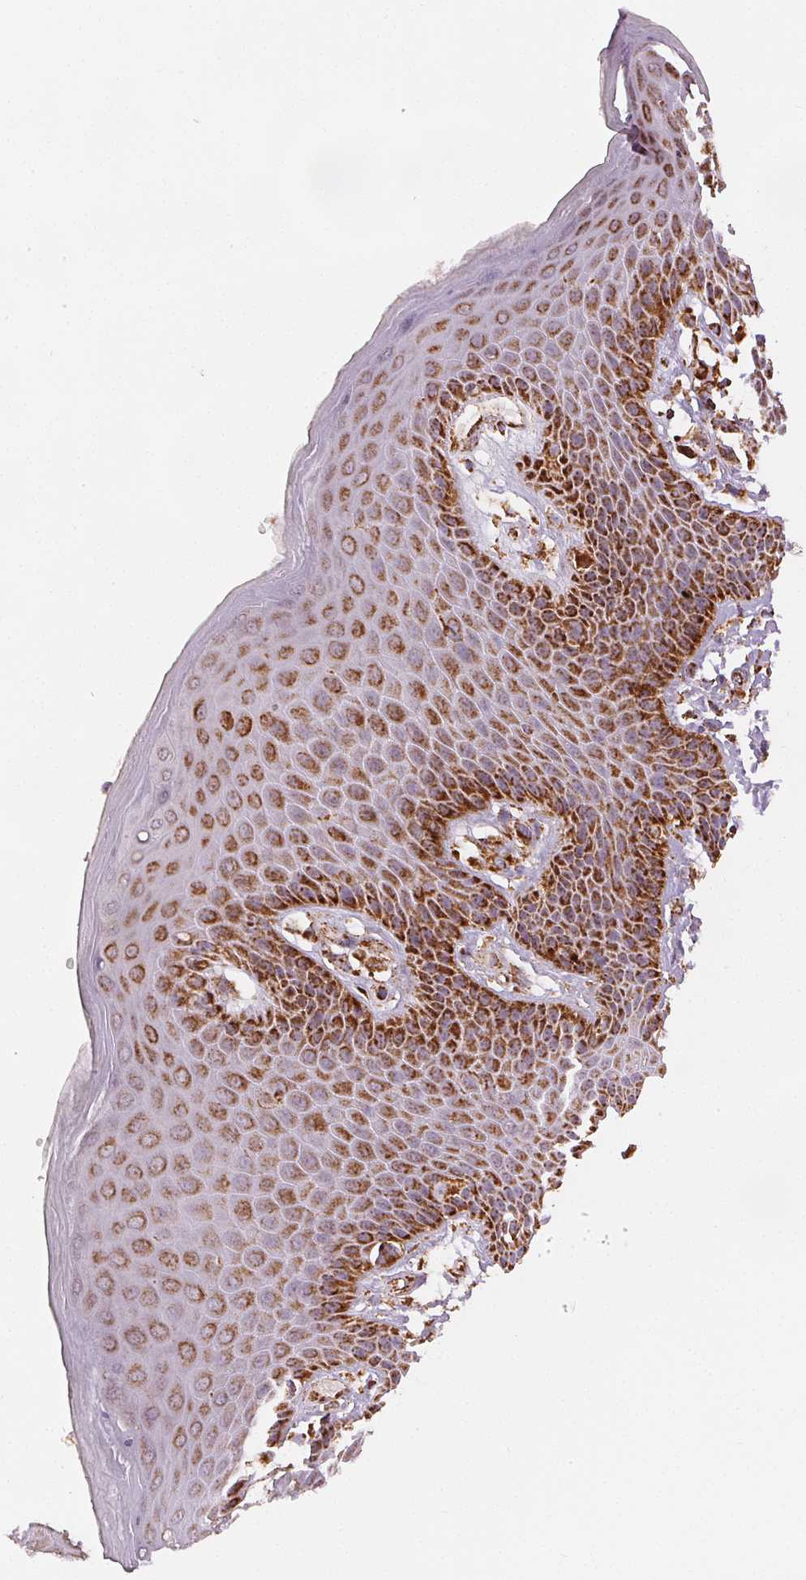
{"staining": {"intensity": "strong", "quantity": ">75%", "location": "cytoplasmic/membranous"}, "tissue": "skin", "cell_type": "Epidermal cells", "image_type": "normal", "snomed": [{"axis": "morphology", "description": "Normal tissue, NOS"}, {"axis": "topography", "description": "Anal"}, {"axis": "topography", "description": "Peripheral nerve tissue"}], "caption": "Immunohistochemical staining of benign human skin displays high levels of strong cytoplasmic/membranous expression in about >75% of epidermal cells.", "gene": "SDHB", "patient": {"sex": "male", "age": 51}}